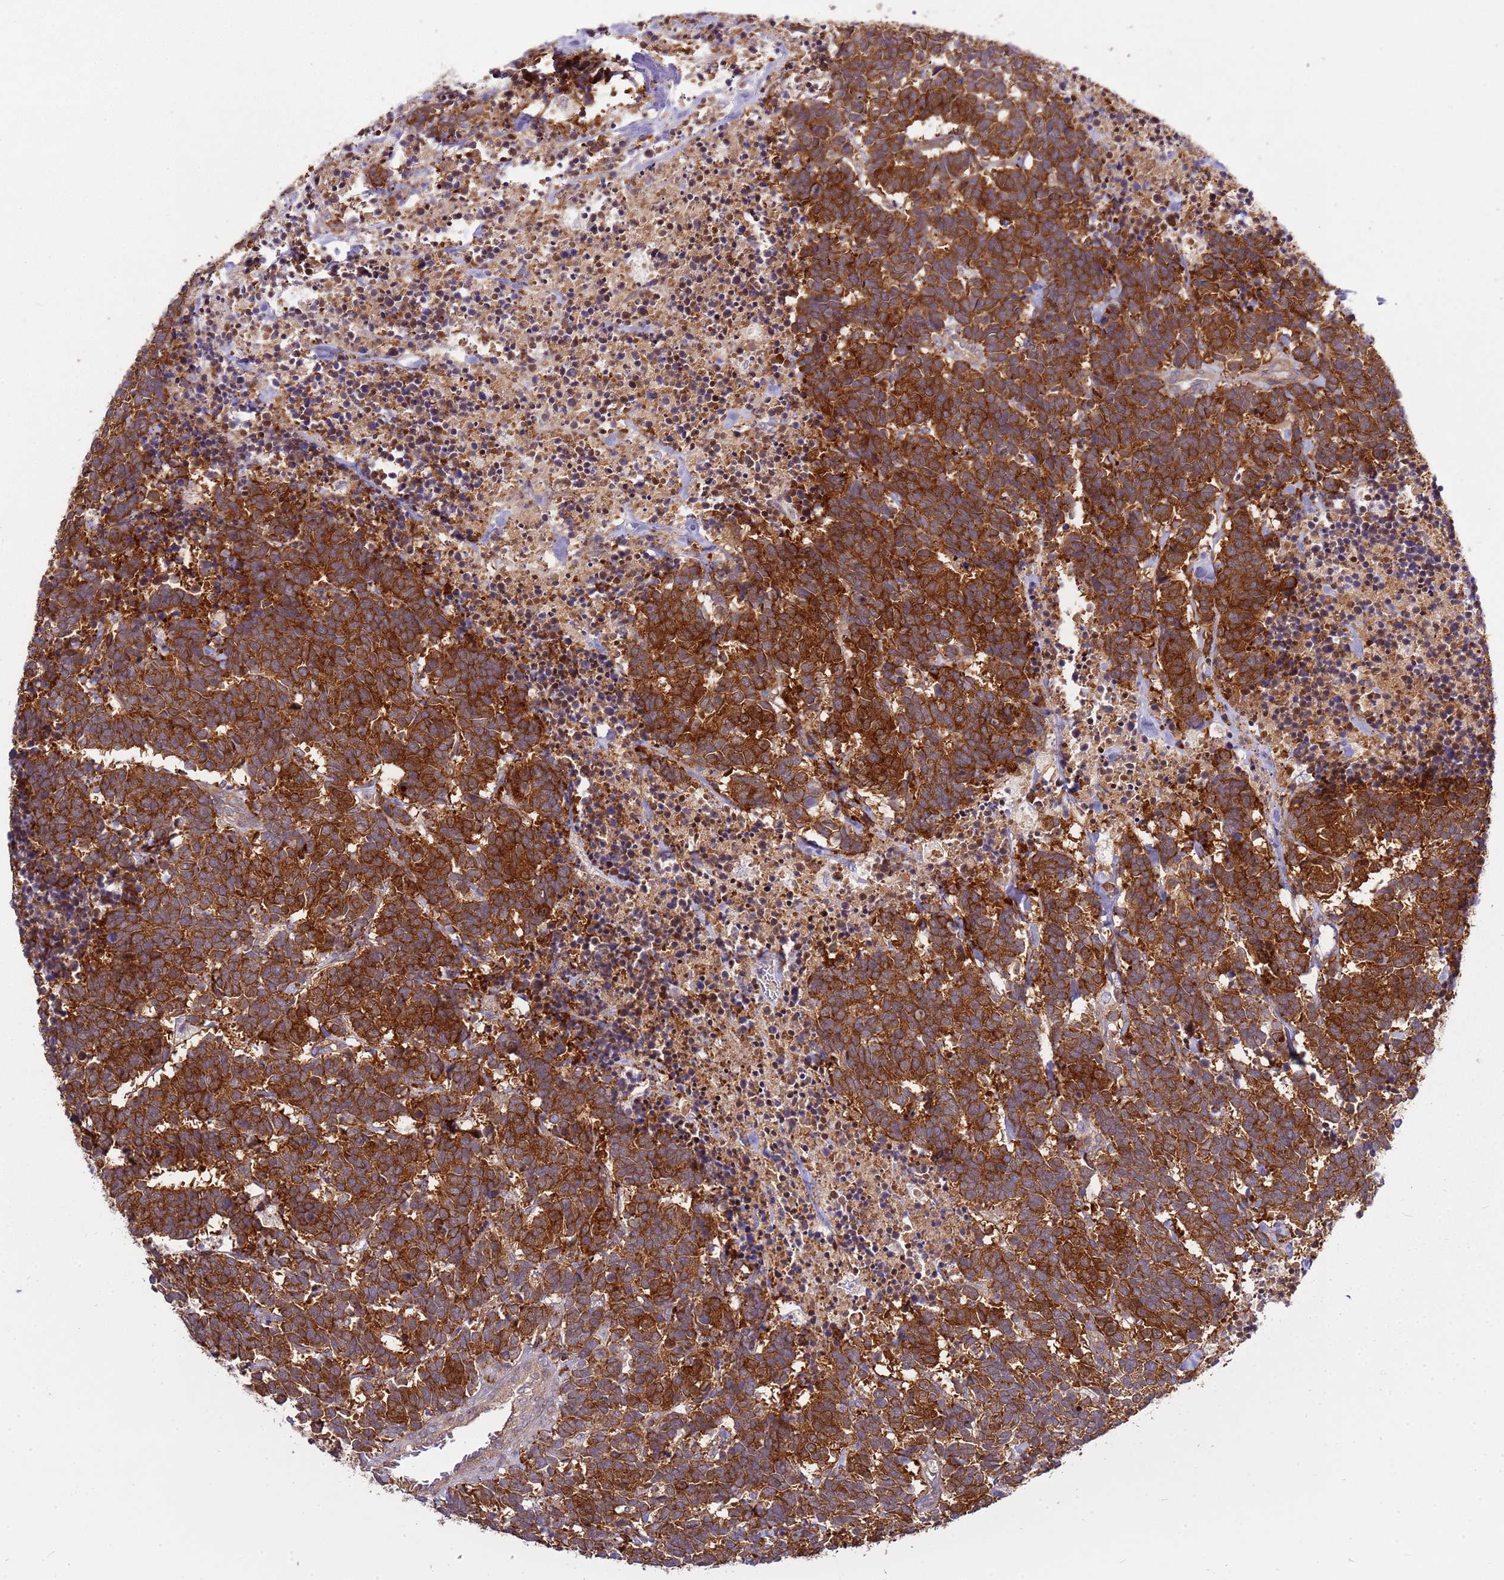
{"staining": {"intensity": "strong", "quantity": ">75%", "location": "cytoplasmic/membranous"}, "tissue": "carcinoid", "cell_type": "Tumor cells", "image_type": "cancer", "snomed": [{"axis": "morphology", "description": "Carcinoma, NOS"}, {"axis": "morphology", "description": "Carcinoid, malignant, NOS"}, {"axis": "topography", "description": "Urinary bladder"}], "caption": "Protein expression analysis of human carcinoid reveals strong cytoplasmic/membranous positivity in about >75% of tumor cells.", "gene": "GNL1", "patient": {"sex": "male", "age": 57}}